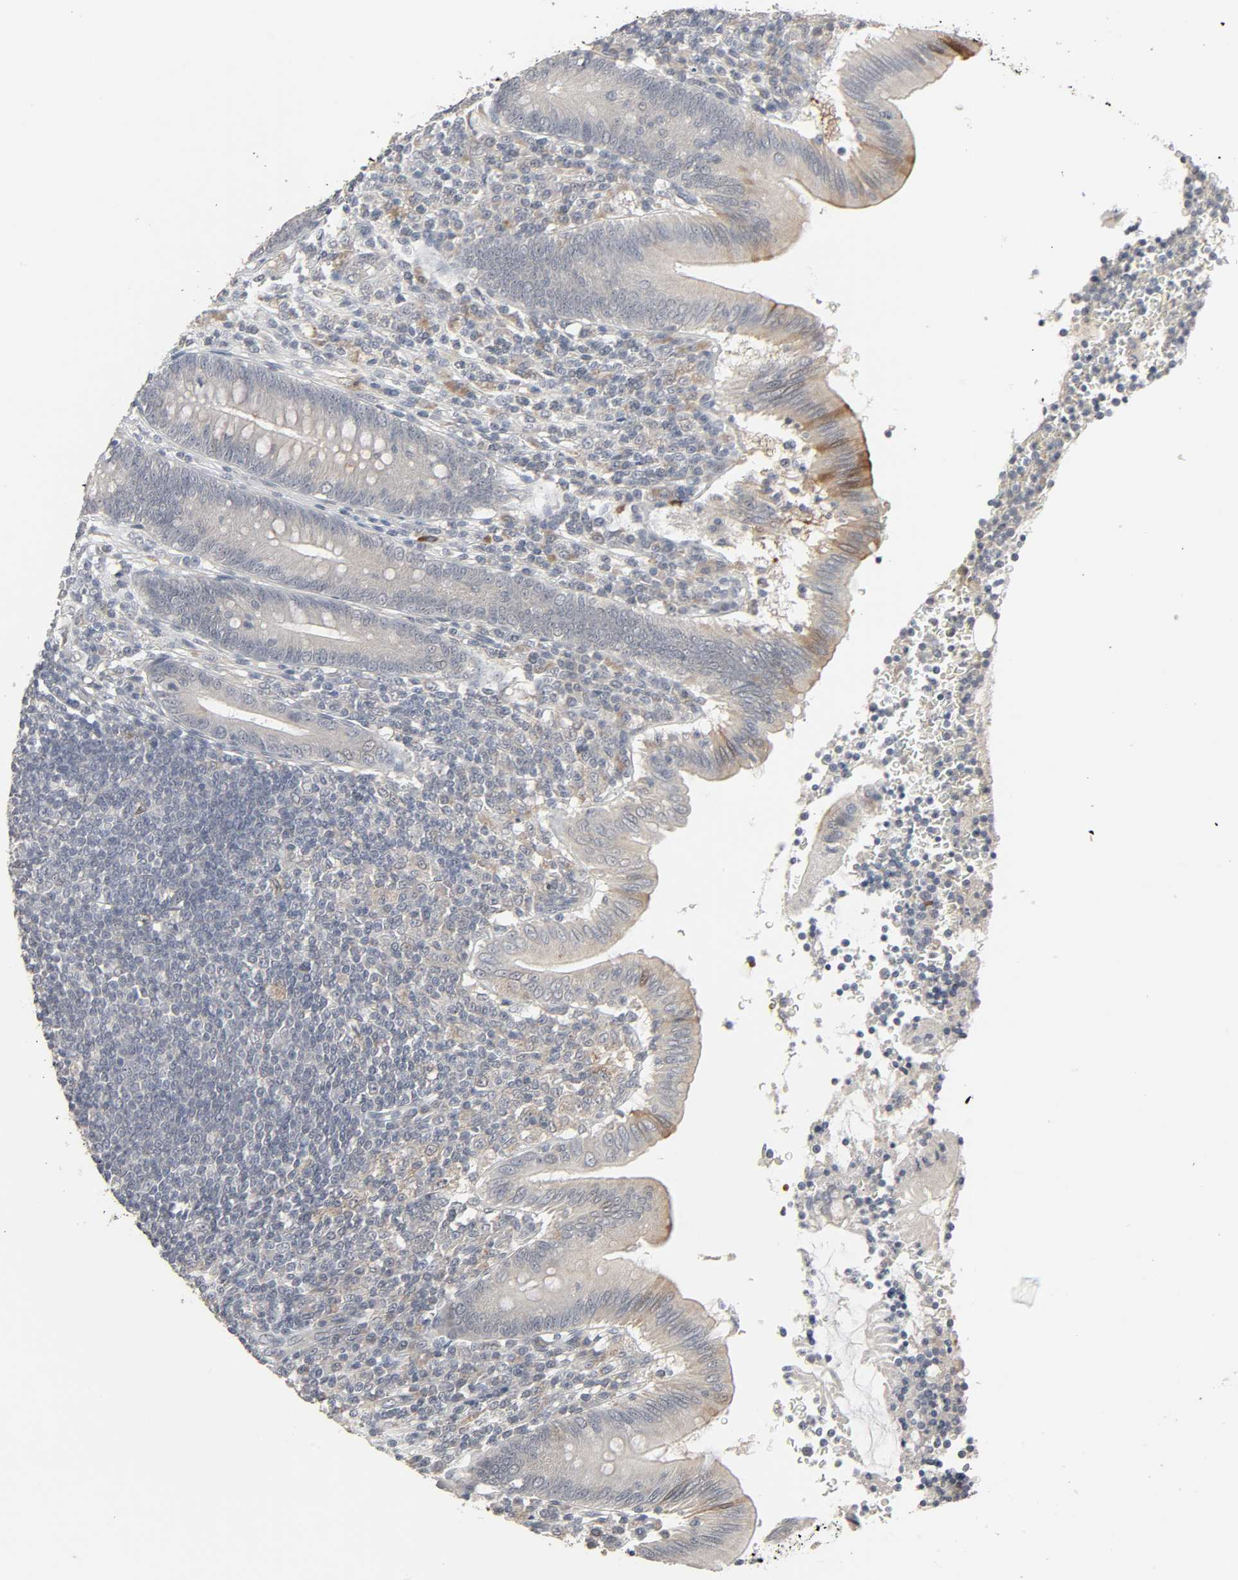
{"staining": {"intensity": "weak", "quantity": "<25%", "location": "cytoplasmic/membranous"}, "tissue": "appendix", "cell_type": "Glandular cells", "image_type": "normal", "snomed": [{"axis": "morphology", "description": "Normal tissue, NOS"}, {"axis": "morphology", "description": "Inflammation, NOS"}, {"axis": "topography", "description": "Appendix"}], "caption": "DAB (3,3'-diaminobenzidine) immunohistochemical staining of normal human appendix shows no significant staining in glandular cells. (DAB (3,3'-diaminobenzidine) immunohistochemistry (IHC) visualized using brightfield microscopy, high magnification).", "gene": "ZNF222", "patient": {"sex": "male", "age": 46}}